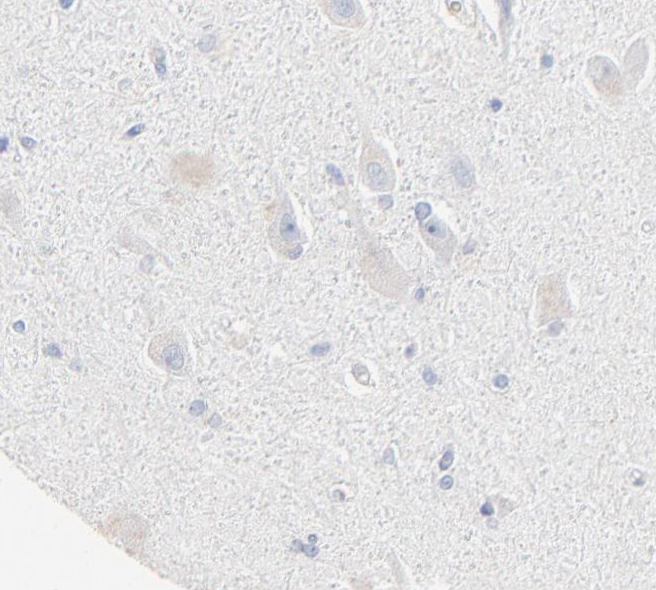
{"staining": {"intensity": "negative", "quantity": "none", "location": "none"}, "tissue": "hippocampus", "cell_type": "Glial cells", "image_type": "normal", "snomed": [{"axis": "morphology", "description": "Normal tissue, NOS"}, {"axis": "topography", "description": "Hippocampus"}], "caption": "High power microscopy histopathology image of an IHC image of normal hippocampus, revealing no significant staining in glial cells.", "gene": "LCN2", "patient": {"sex": "female", "age": 54}}